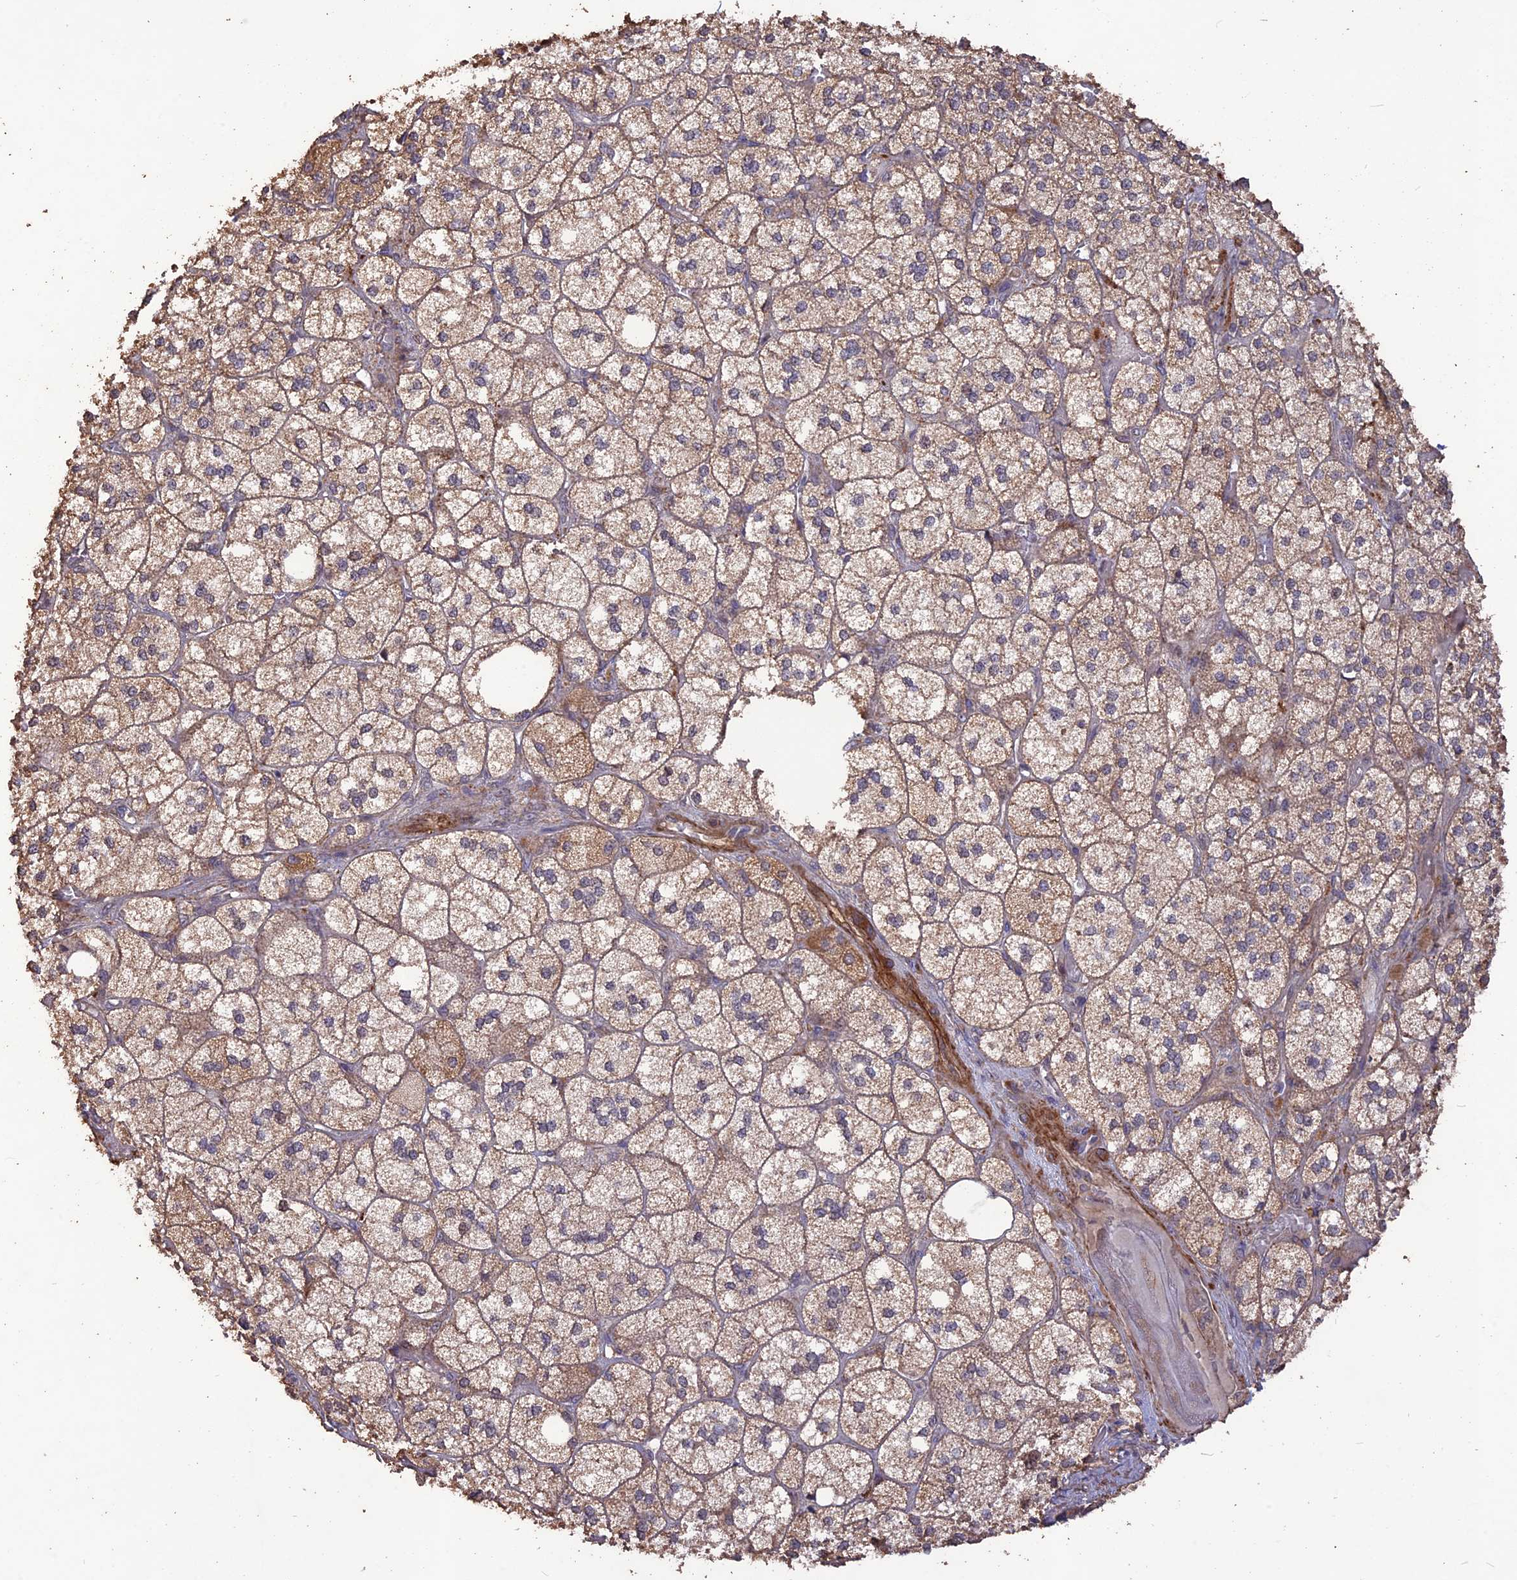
{"staining": {"intensity": "moderate", "quantity": ">75%", "location": "cytoplasmic/membranous"}, "tissue": "adrenal gland", "cell_type": "Glandular cells", "image_type": "normal", "snomed": [{"axis": "morphology", "description": "Normal tissue, NOS"}, {"axis": "topography", "description": "Adrenal gland"}], "caption": "IHC image of benign adrenal gland: human adrenal gland stained using immunohistochemistry demonstrates medium levels of moderate protein expression localized specifically in the cytoplasmic/membranous of glandular cells, appearing as a cytoplasmic/membranous brown color.", "gene": "LAYN", "patient": {"sex": "male", "age": 61}}